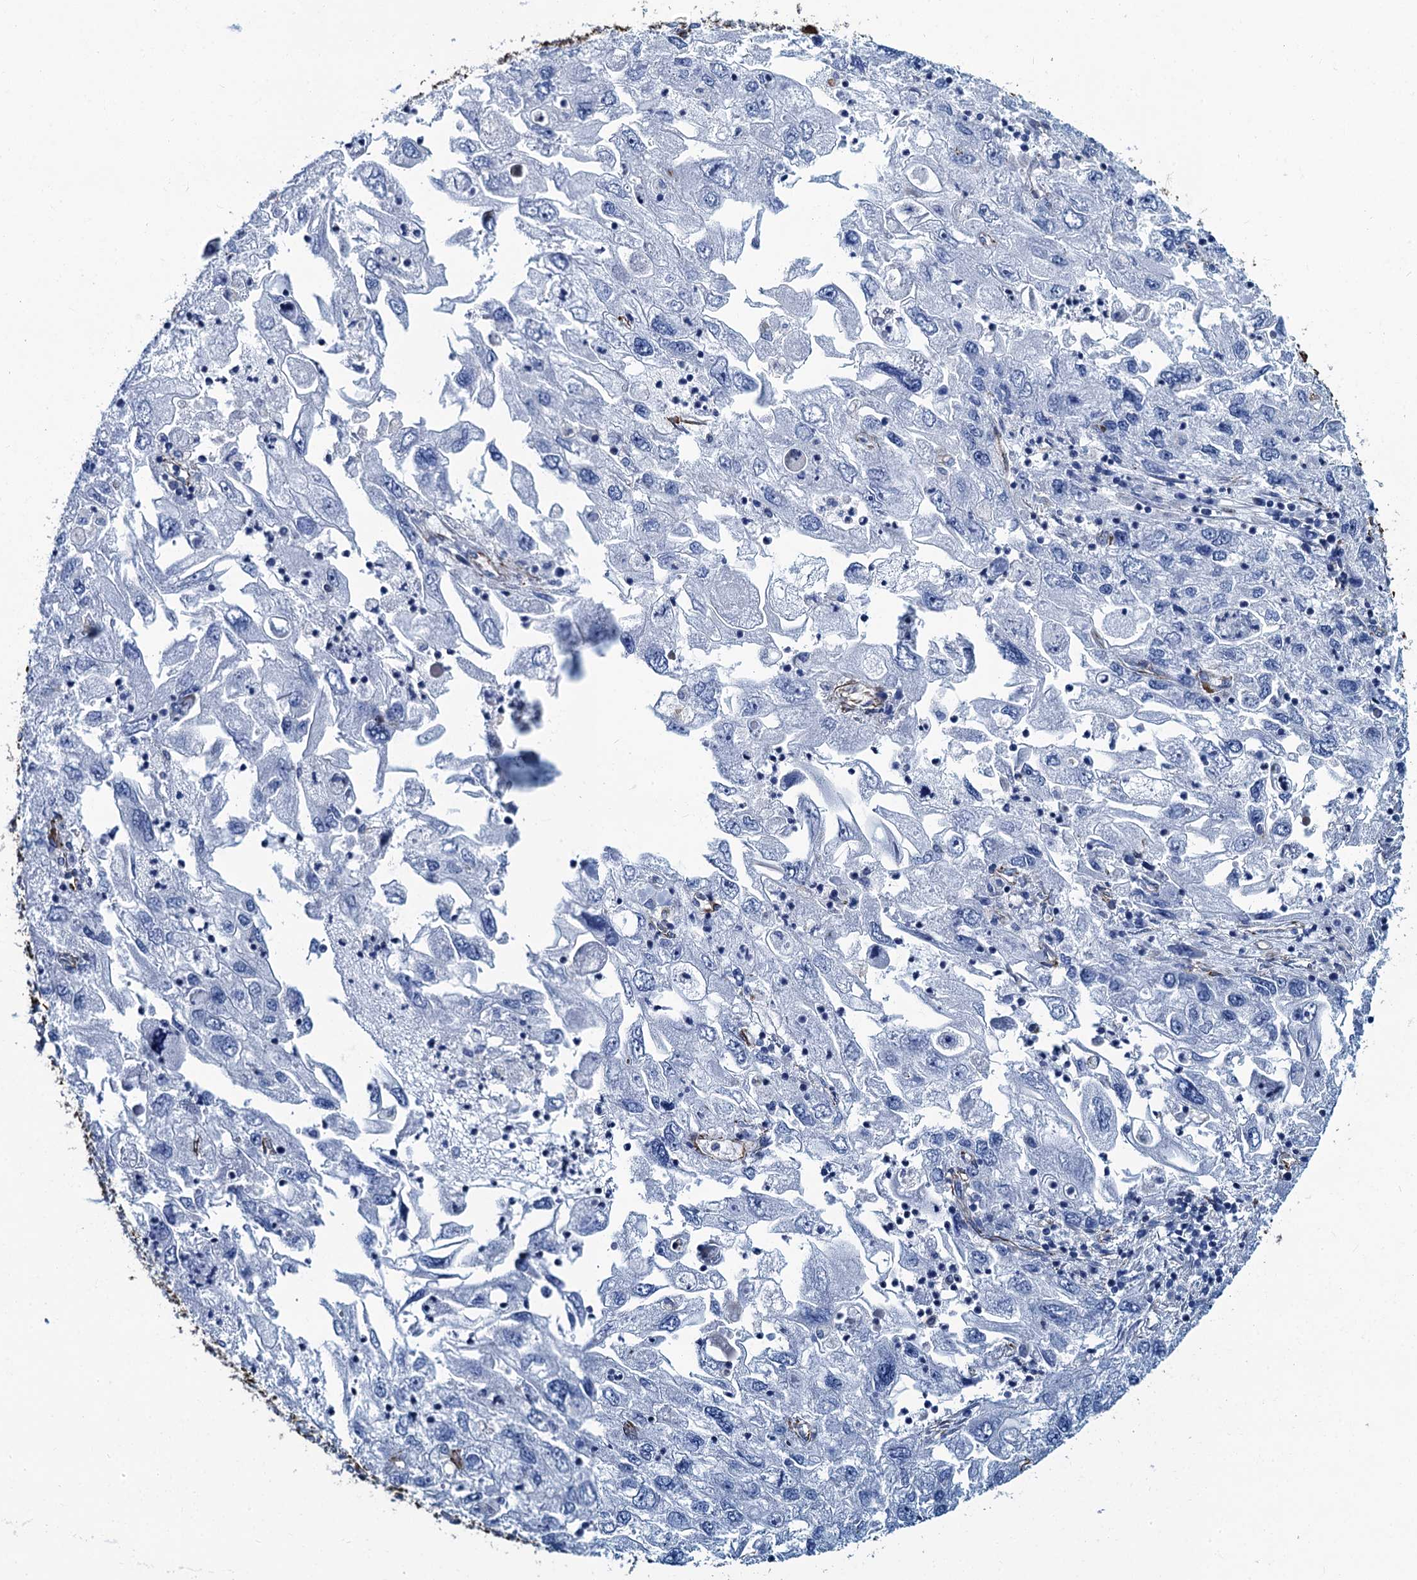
{"staining": {"intensity": "negative", "quantity": "none", "location": "none"}, "tissue": "endometrial cancer", "cell_type": "Tumor cells", "image_type": "cancer", "snomed": [{"axis": "morphology", "description": "Adenocarcinoma, NOS"}, {"axis": "topography", "description": "Endometrium"}], "caption": "Endometrial adenocarcinoma stained for a protein using immunohistochemistry shows no positivity tumor cells.", "gene": "PGM2", "patient": {"sex": "female", "age": 49}}